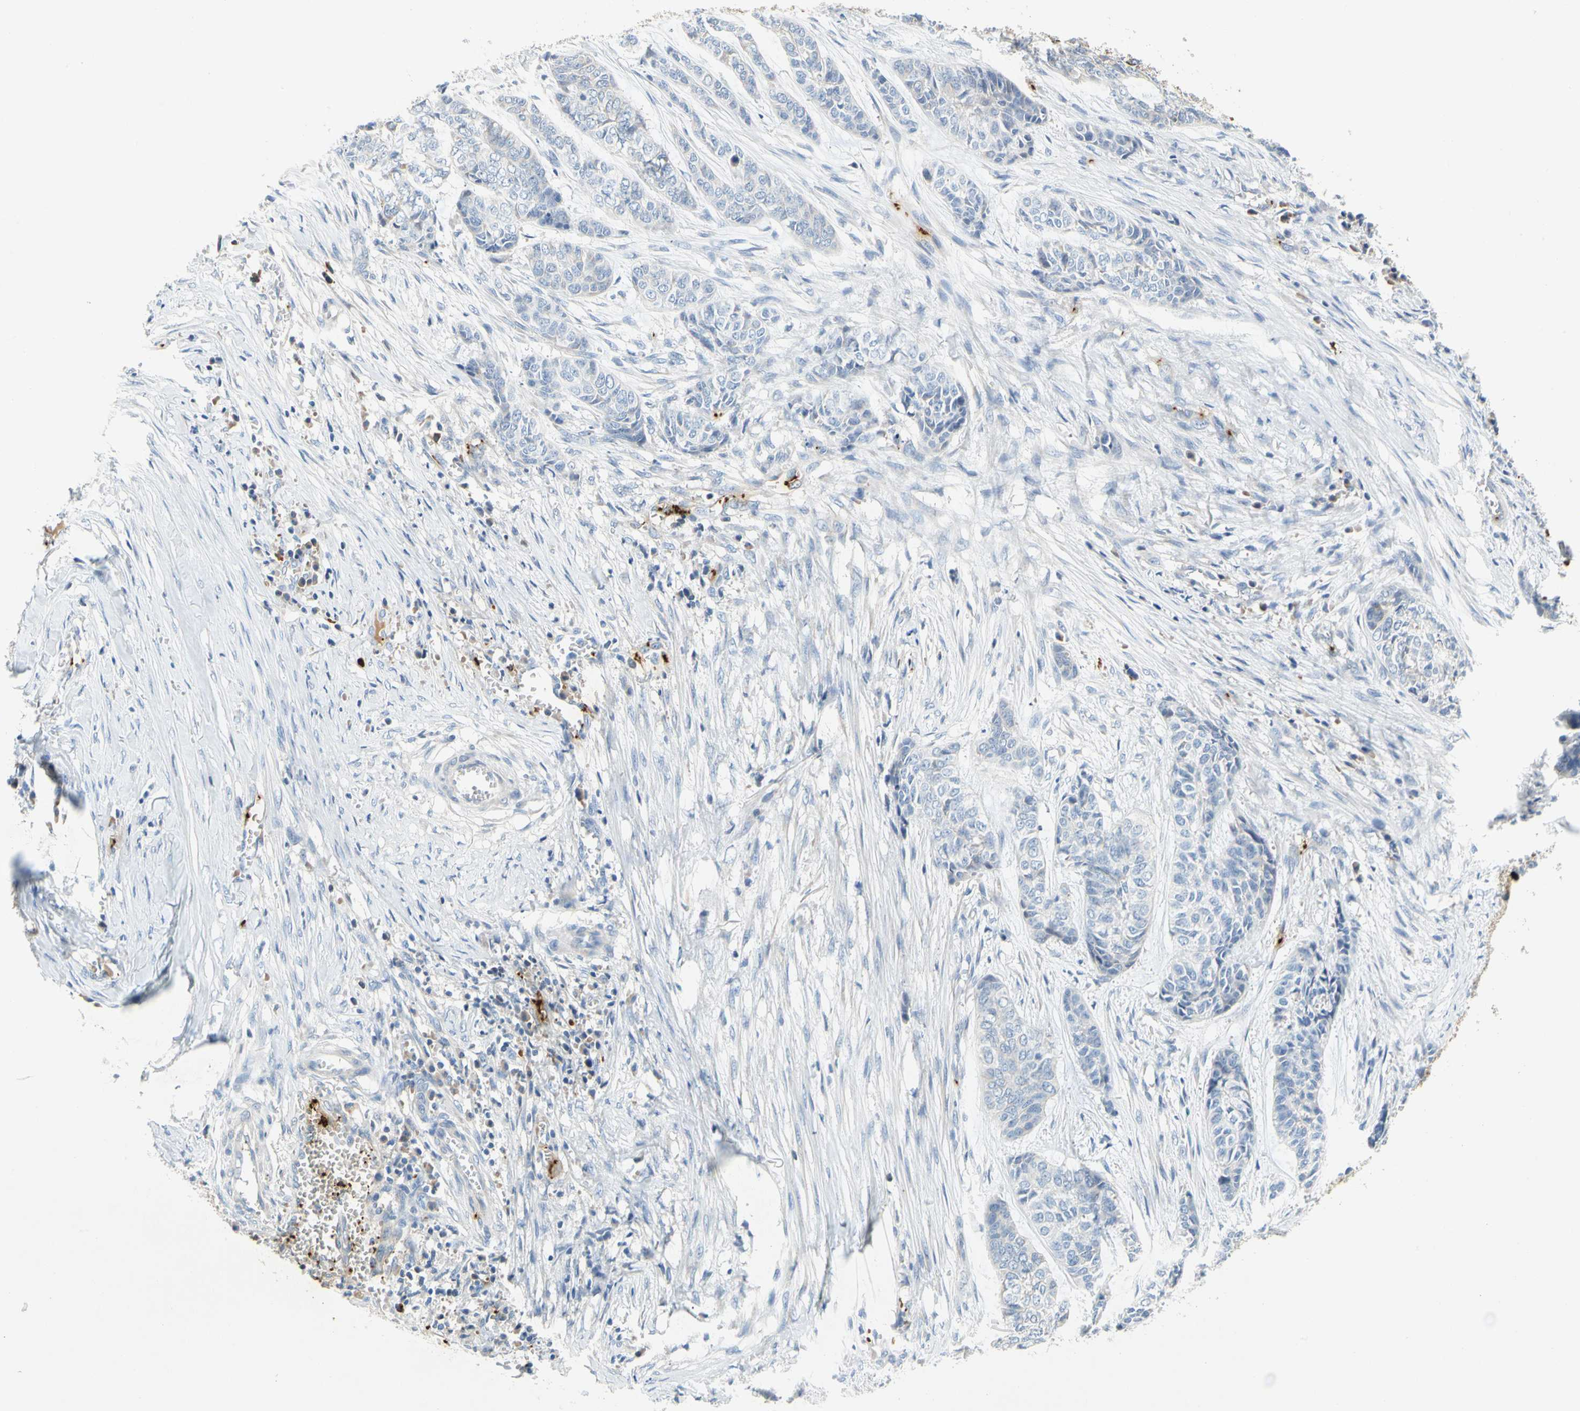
{"staining": {"intensity": "negative", "quantity": "none", "location": "none"}, "tissue": "skin cancer", "cell_type": "Tumor cells", "image_type": "cancer", "snomed": [{"axis": "morphology", "description": "Basal cell carcinoma"}, {"axis": "topography", "description": "Skin"}], "caption": "DAB (3,3'-diaminobenzidine) immunohistochemical staining of skin cancer reveals no significant expression in tumor cells. (IHC, brightfield microscopy, high magnification).", "gene": "PPBP", "patient": {"sex": "female", "age": 64}}